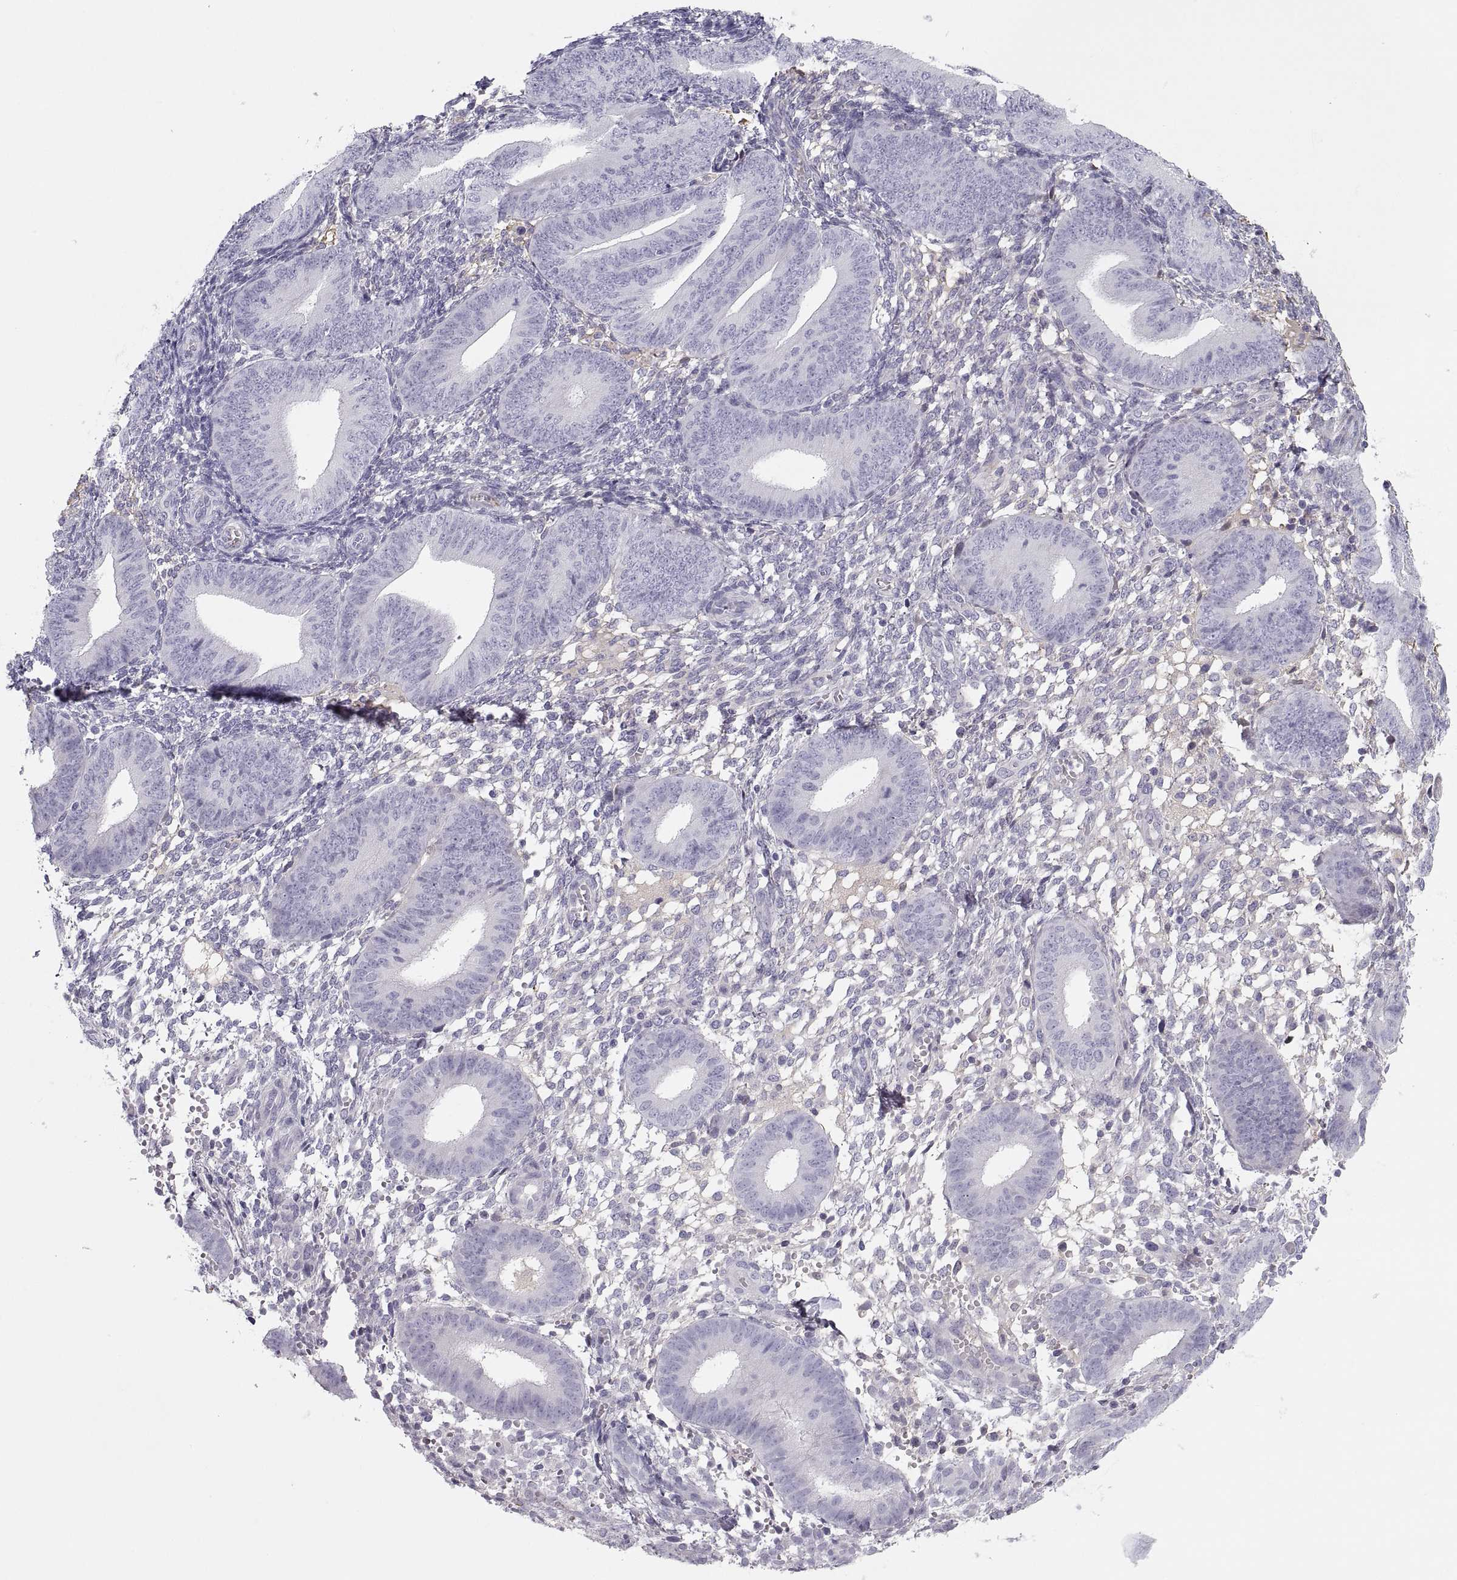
{"staining": {"intensity": "negative", "quantity": "none", "location": "none"}, "tissue": "endometrium", "cell_type": "Cells in endometrial stroma", "image_type": "normal", "snomed": [{"axis": "morphology", "description": "Normal tissue, NOS"}, {"axis": "topography", "description": "Endometrium"}], "caption": "Endometrium stained for a protein using immunohistochemistry (IHC) displays no expression cells in endometrial stroma.", "gene": "MAGEB2", "patient": {"sex": "female", "age": 39}}